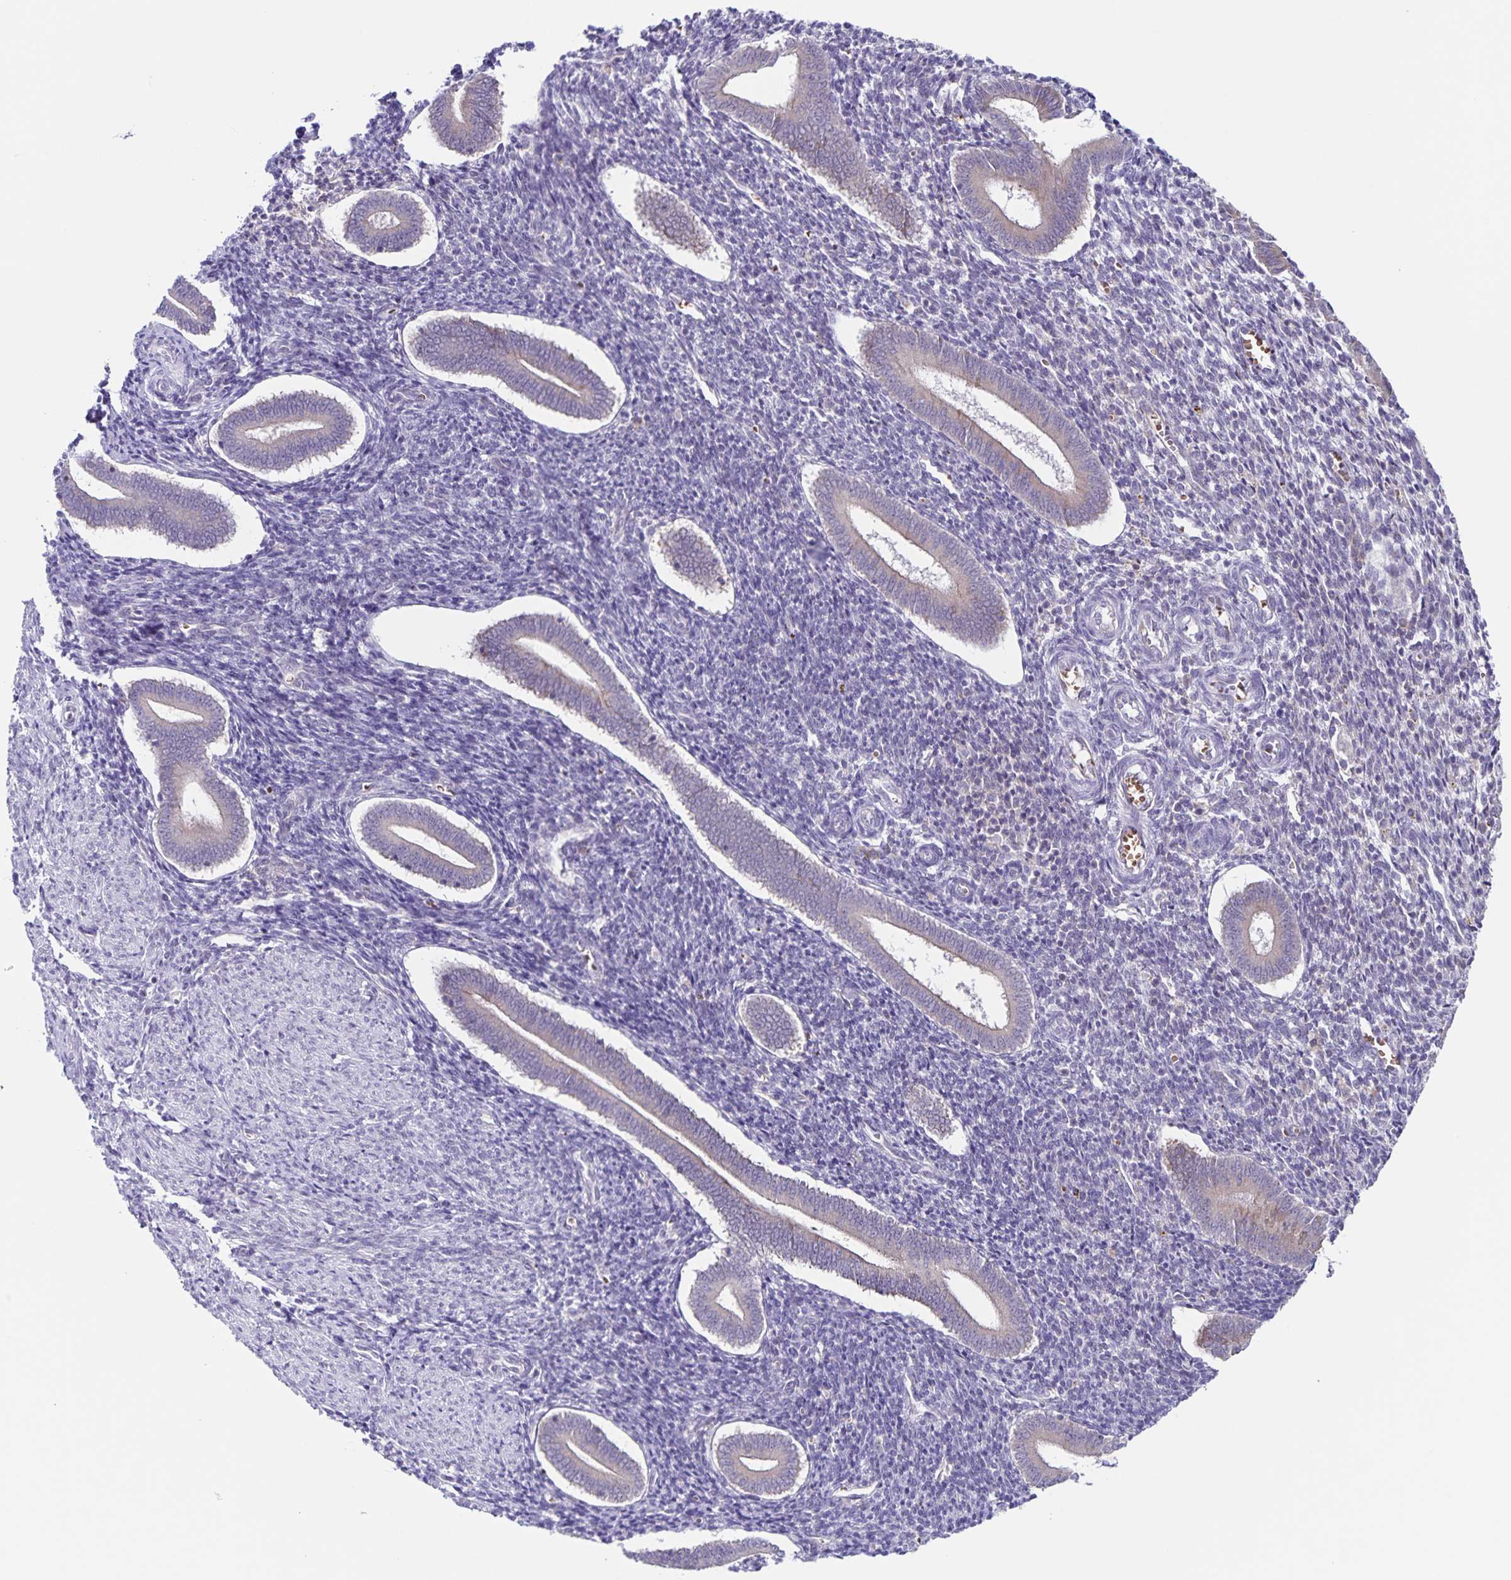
{"staining": {"intensity": "negative", "quantity": "none", "location": "none"}, "tissue": "endometrium", "cell_type": "Cells in endometrial stroma", "image_type": "normal", "snomed": [{"axis": "morphology", "description": "Normal tissue, NOS"}, {"axis": "topography", "description": "Endometrium"}], "caption": "DAB immunohistochemical staining of benign human endometrium demonstrates no significant expression in cells in endometrial stroma.", "gene": "STPG4", "patient": {"sex": "female", "age": 25}}